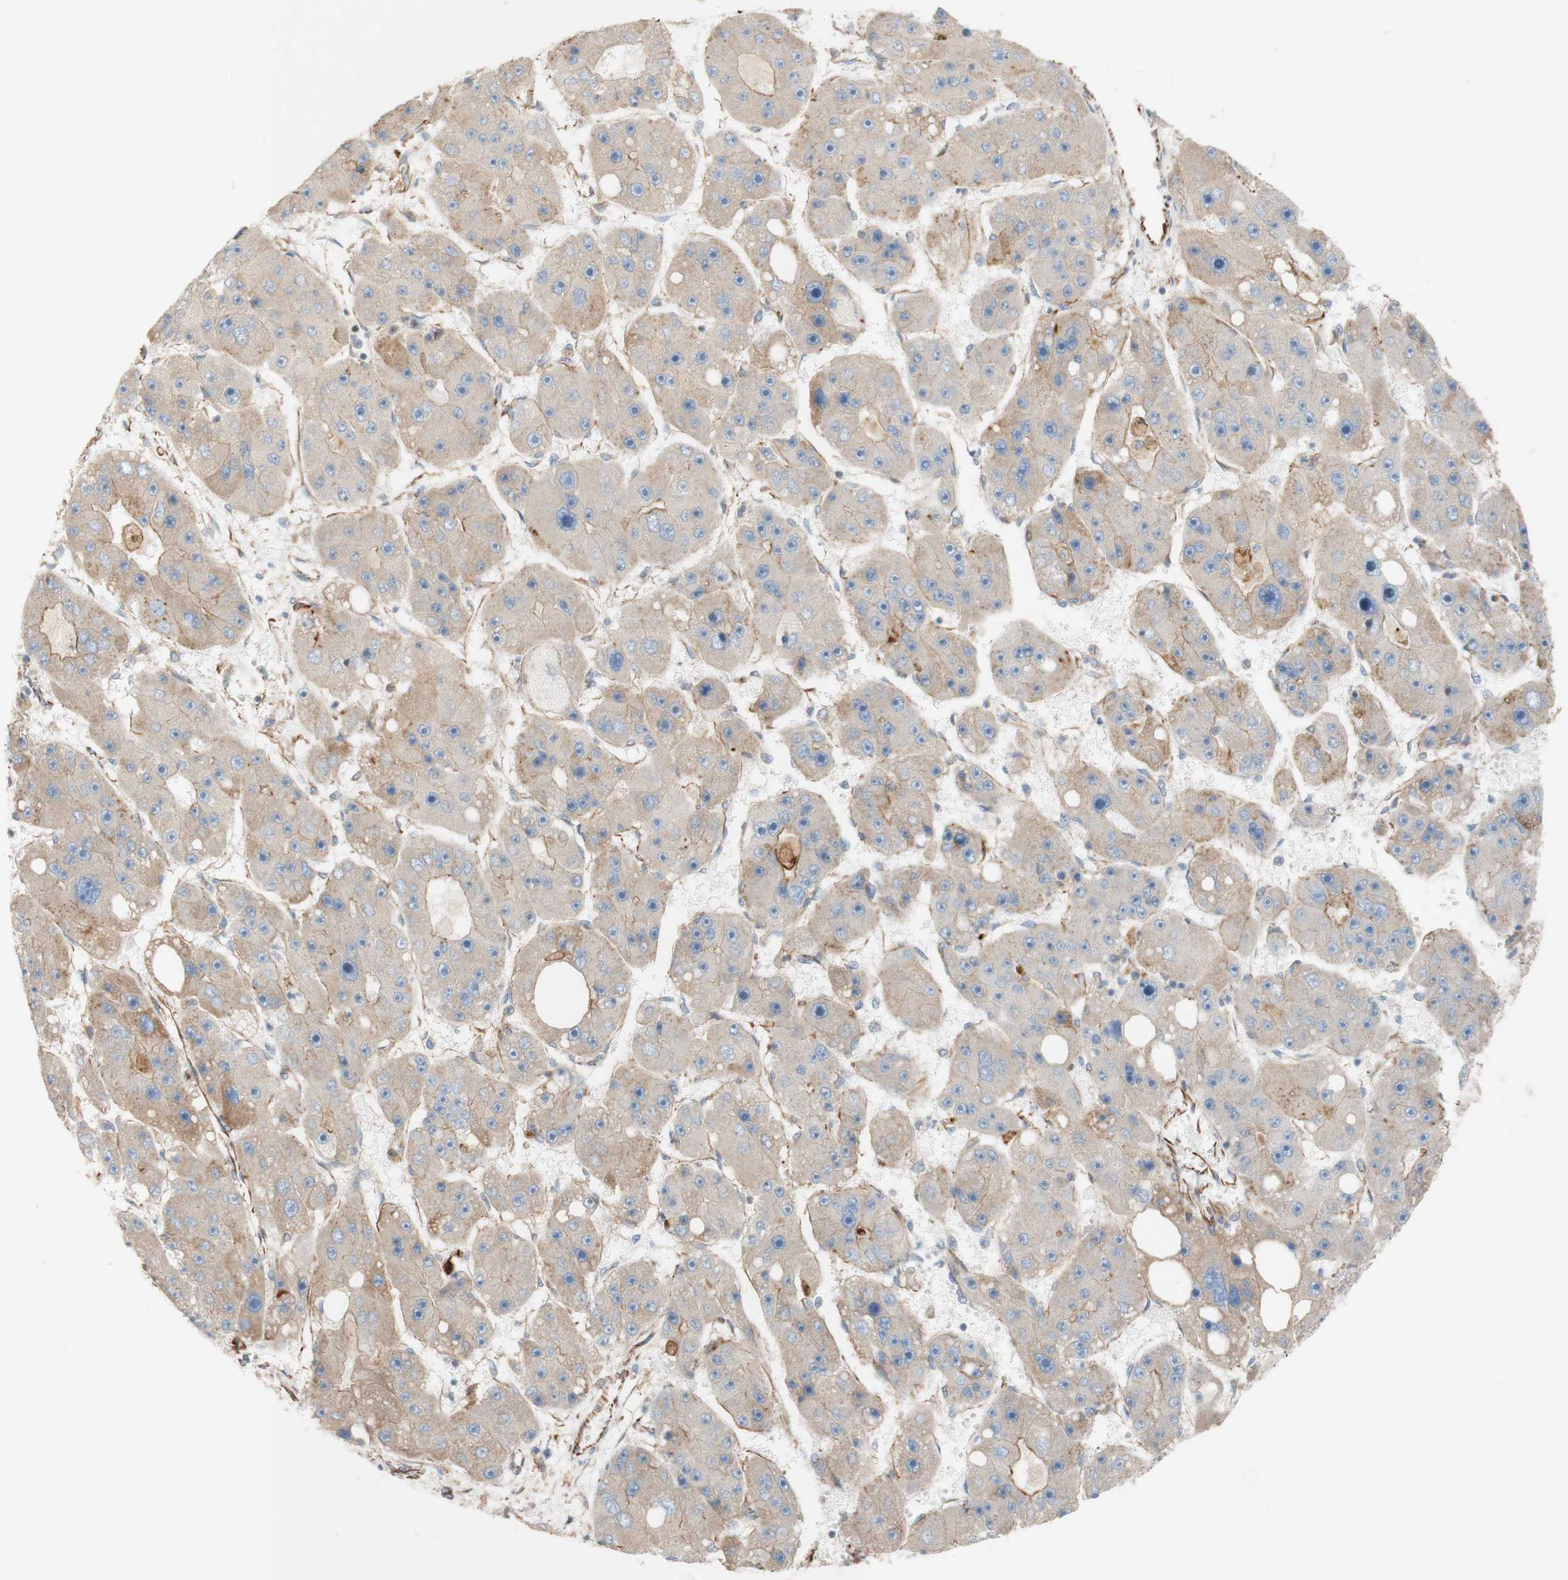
{"staining": {"intensity": "weak", "quantity": ">75%", "location": "cytoplasmic/membranous"}, "tissue": "liver cancer", "cell_type": "Tumor cells", "image_type": "cancer", "snomed": [{"axis": "morphology", "description": "Carcinoma, Hepatocellular, NOS"}, {"axis": "topography", "description": "Liver"}], "caption": "Immunohistochemistry (IHC) (DAB) staining of human hepatocellular carcinoma (liver) exhibits weak cytoplasmic/membranous protein staining in approximately >75% of tumor cells. The staining was performed using DAB, with brown indicating positive protein expression. Nuclei are stained blue with hematoxylin.", "gene": "C1orf43", "patient": {"sex": "female", "age": 61}}